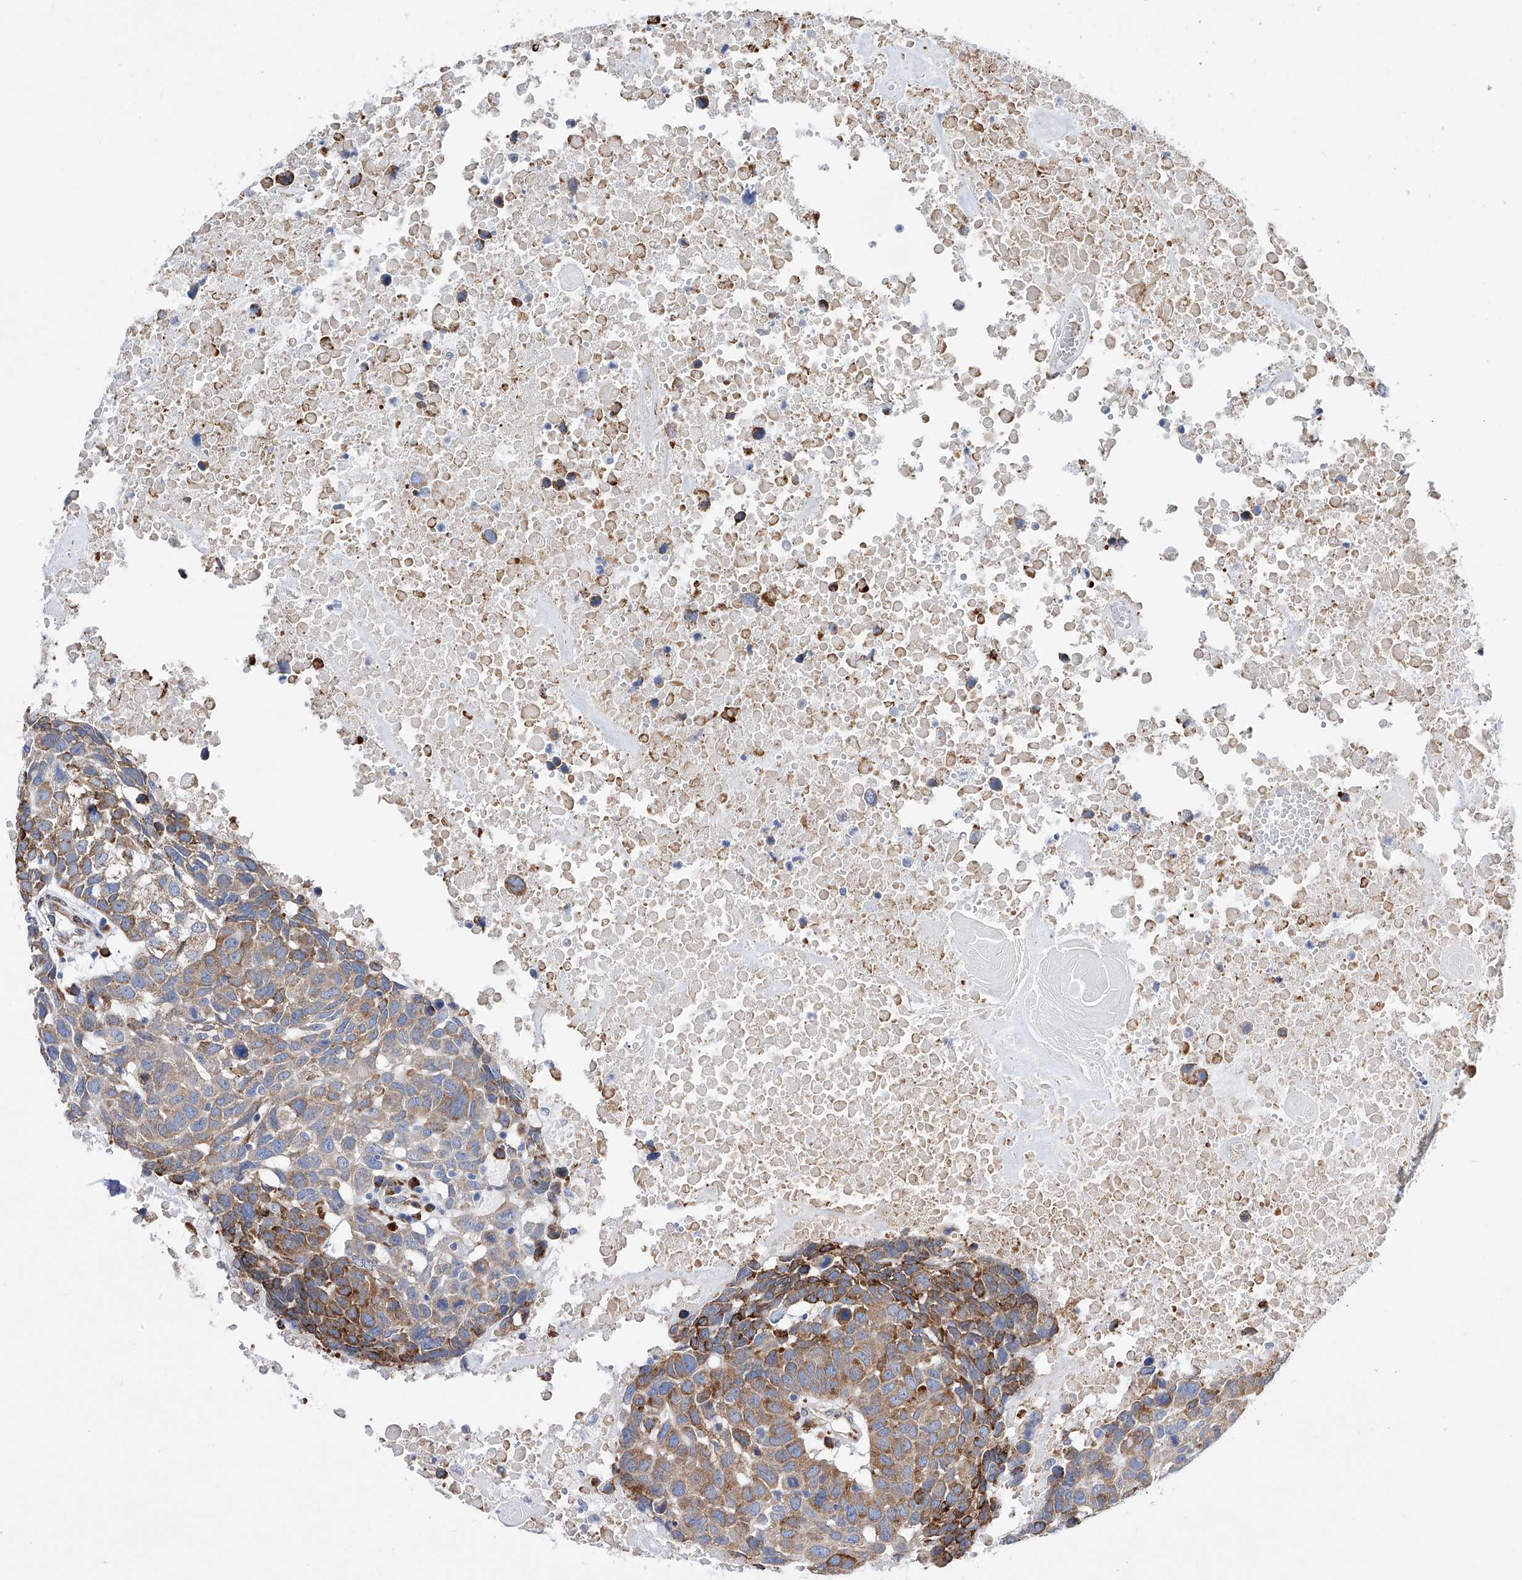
{"staining": {"intensity": "moderate", "quantity": ">75%", "location": "cytoplasmic/membranous"}, "tissue": "head and neck cancer", "cell_type": "Tumor cells", "image_type": "cancer", "snomed": [{"axis": "morphology", "description": "Squamous cell carcinoma, NOS"}, {"axis": "topography", "description": "Head-Neck"}], "caption": "DAB immunohistochemical staining of head and neck cancer (squamous cell carcinoma) displays moderate cytoplasmic/membranous protein positivity in about >75% of tumor cells.", "gene": "PDIA5", "patient": {"sex": "male", "age": 66}}